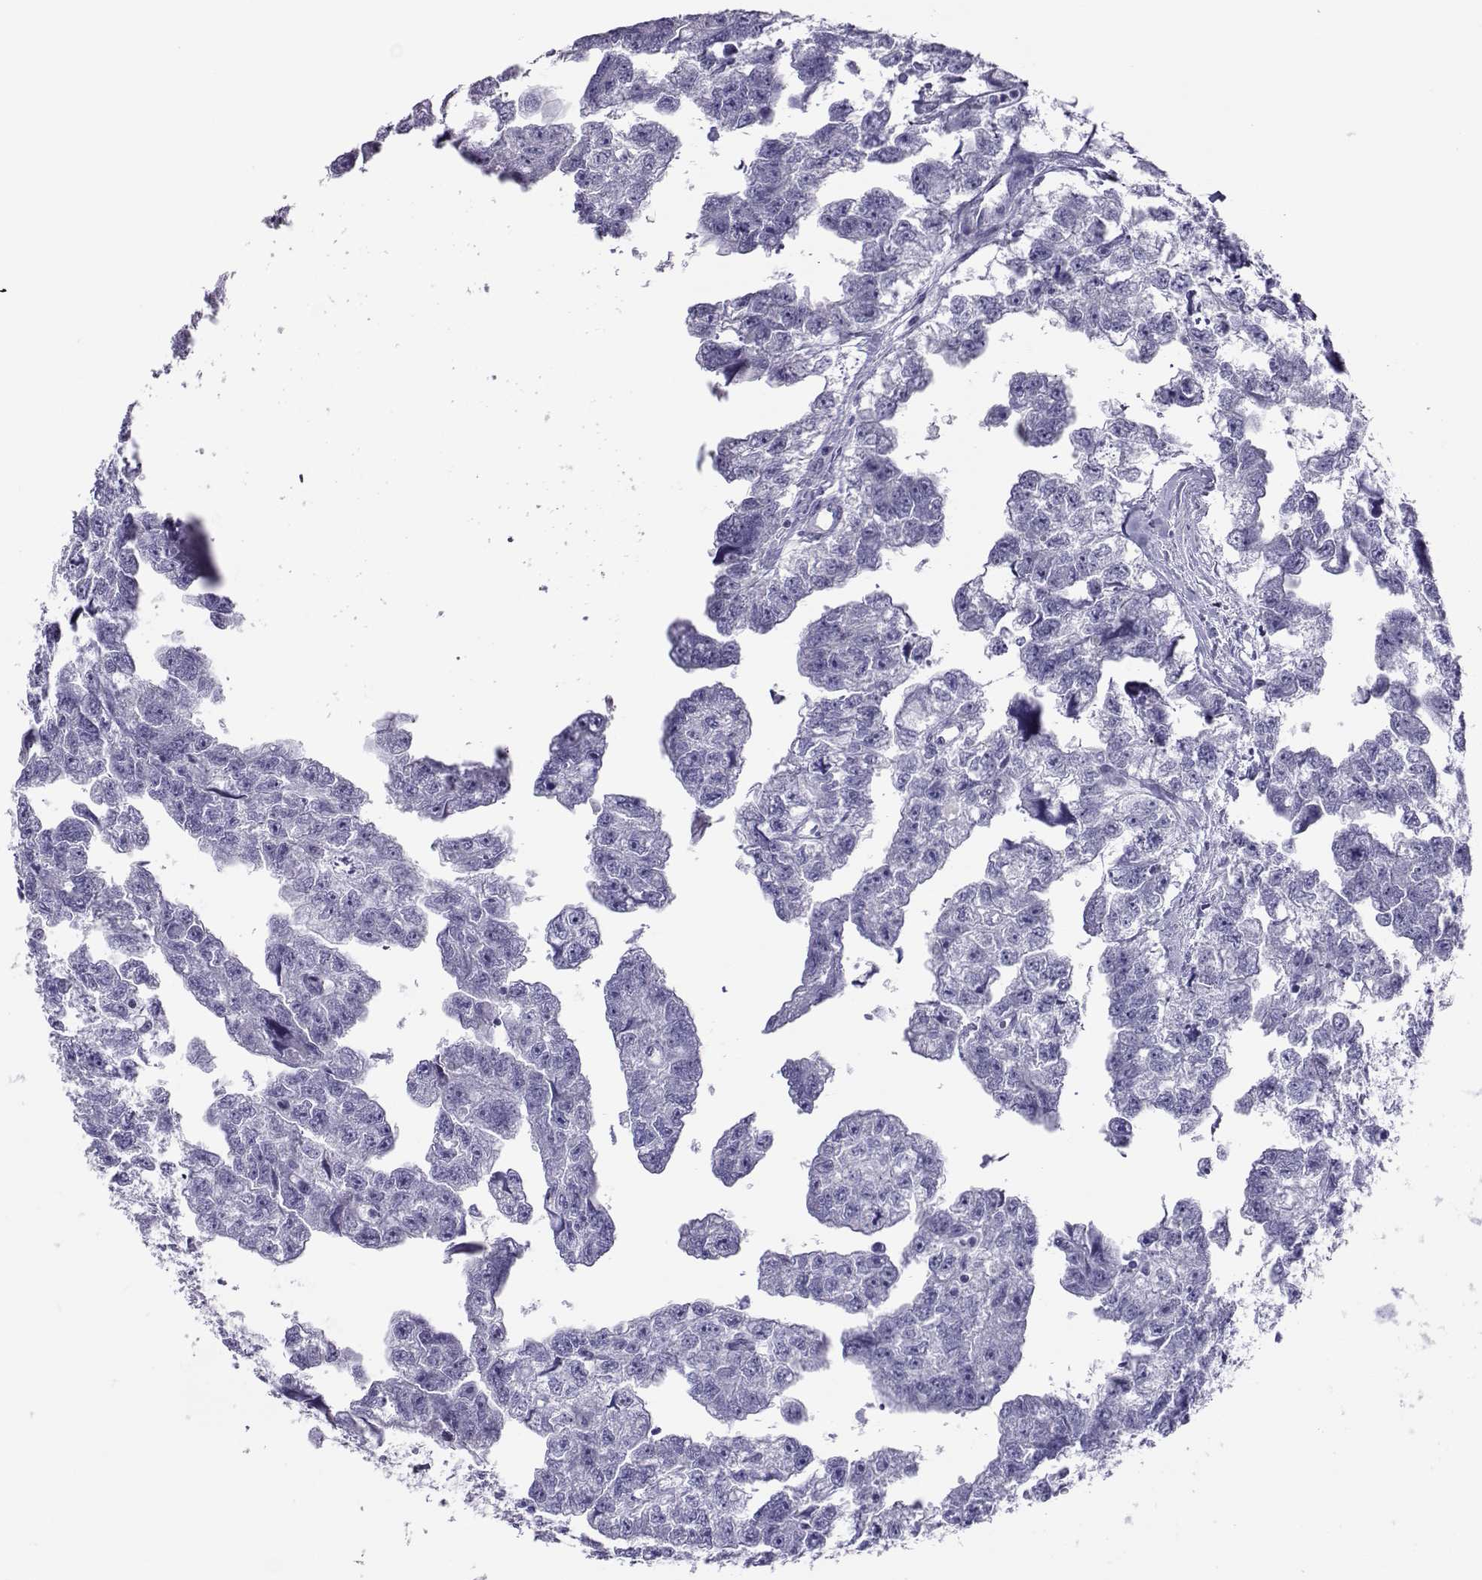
{"staining": {"intensity": "negative", "quantity": "none", "location": "none"}, "tissue": "testis cancer", "cell_type": "Tumor cells", "image_type": "cancer", "snomed": [{"axis": "morphology", "description": "Carcinoma, Embryonal, NOS"}, {"axis": "morphology", "description": "Teratoma, malignant, NOS"}, {"axis": "topography", "description": "Testis"}], "caption": "Human testis cancer stained for a protein using immunohistochemistry (IHC) displays no positivity in tumor cells.", "gene": "TRPM7", "patient": {"sex": "male", "age": 44}}